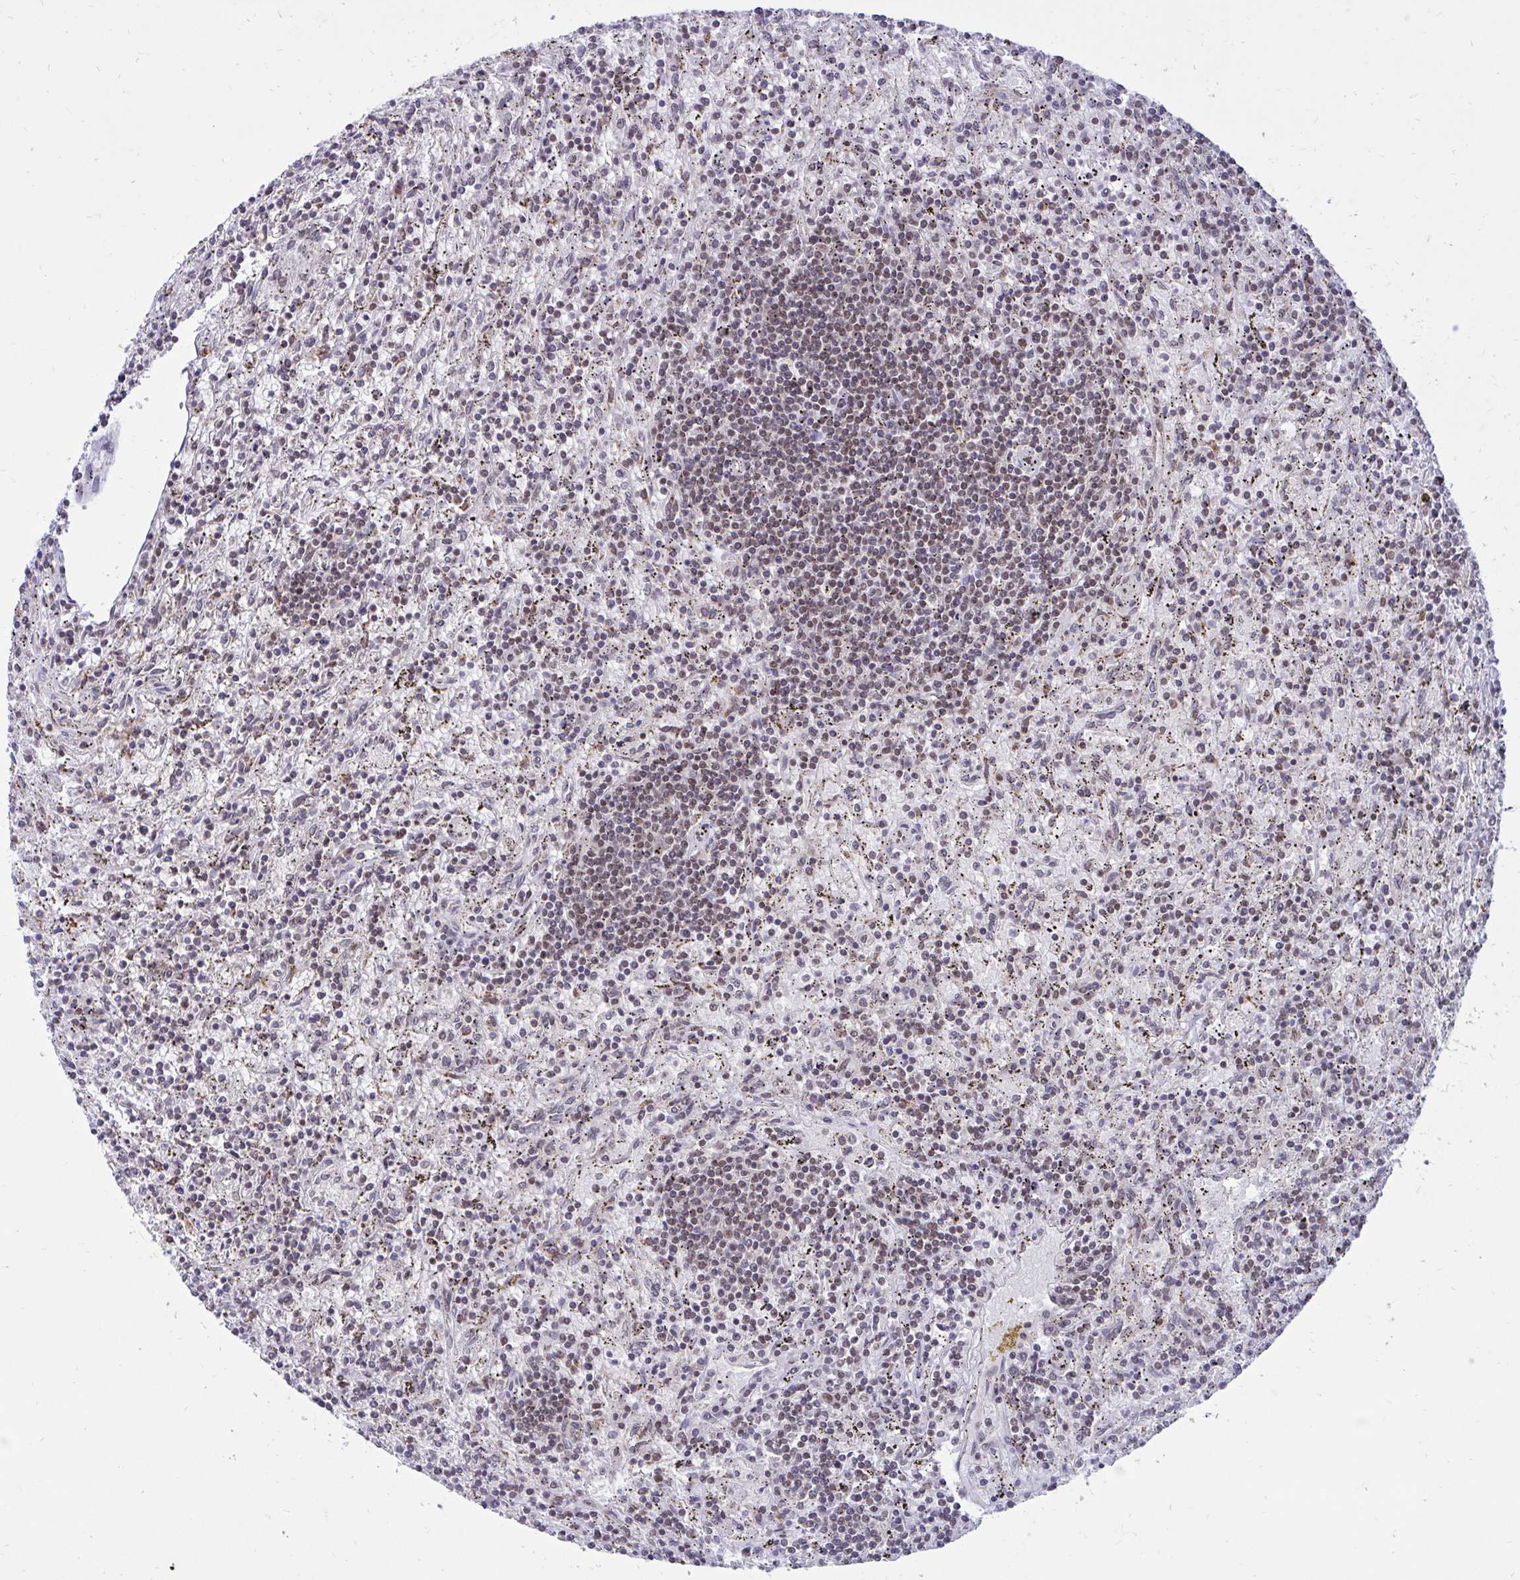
{"staining": {"intensity": "weak", "quantity": ">75%", "location": "nuclear"}, "tissue": "lymphoma", "cell_type": "Tumor cells", "image_type": "cancer", "snomed": [{"axis": "morphology", "description": "Malignant lymphoma, non-Hodgkin's type, Low grade"}, {"axis": "topography", "description": "Spleen"}], "caption": "About >75% of tumor cells in human lymphoma display weak nuclear protein expression as visualized by brown immunohistochemical staining.", "gene": "PHF10", "patient": {"sex": "male", "age": 76}}